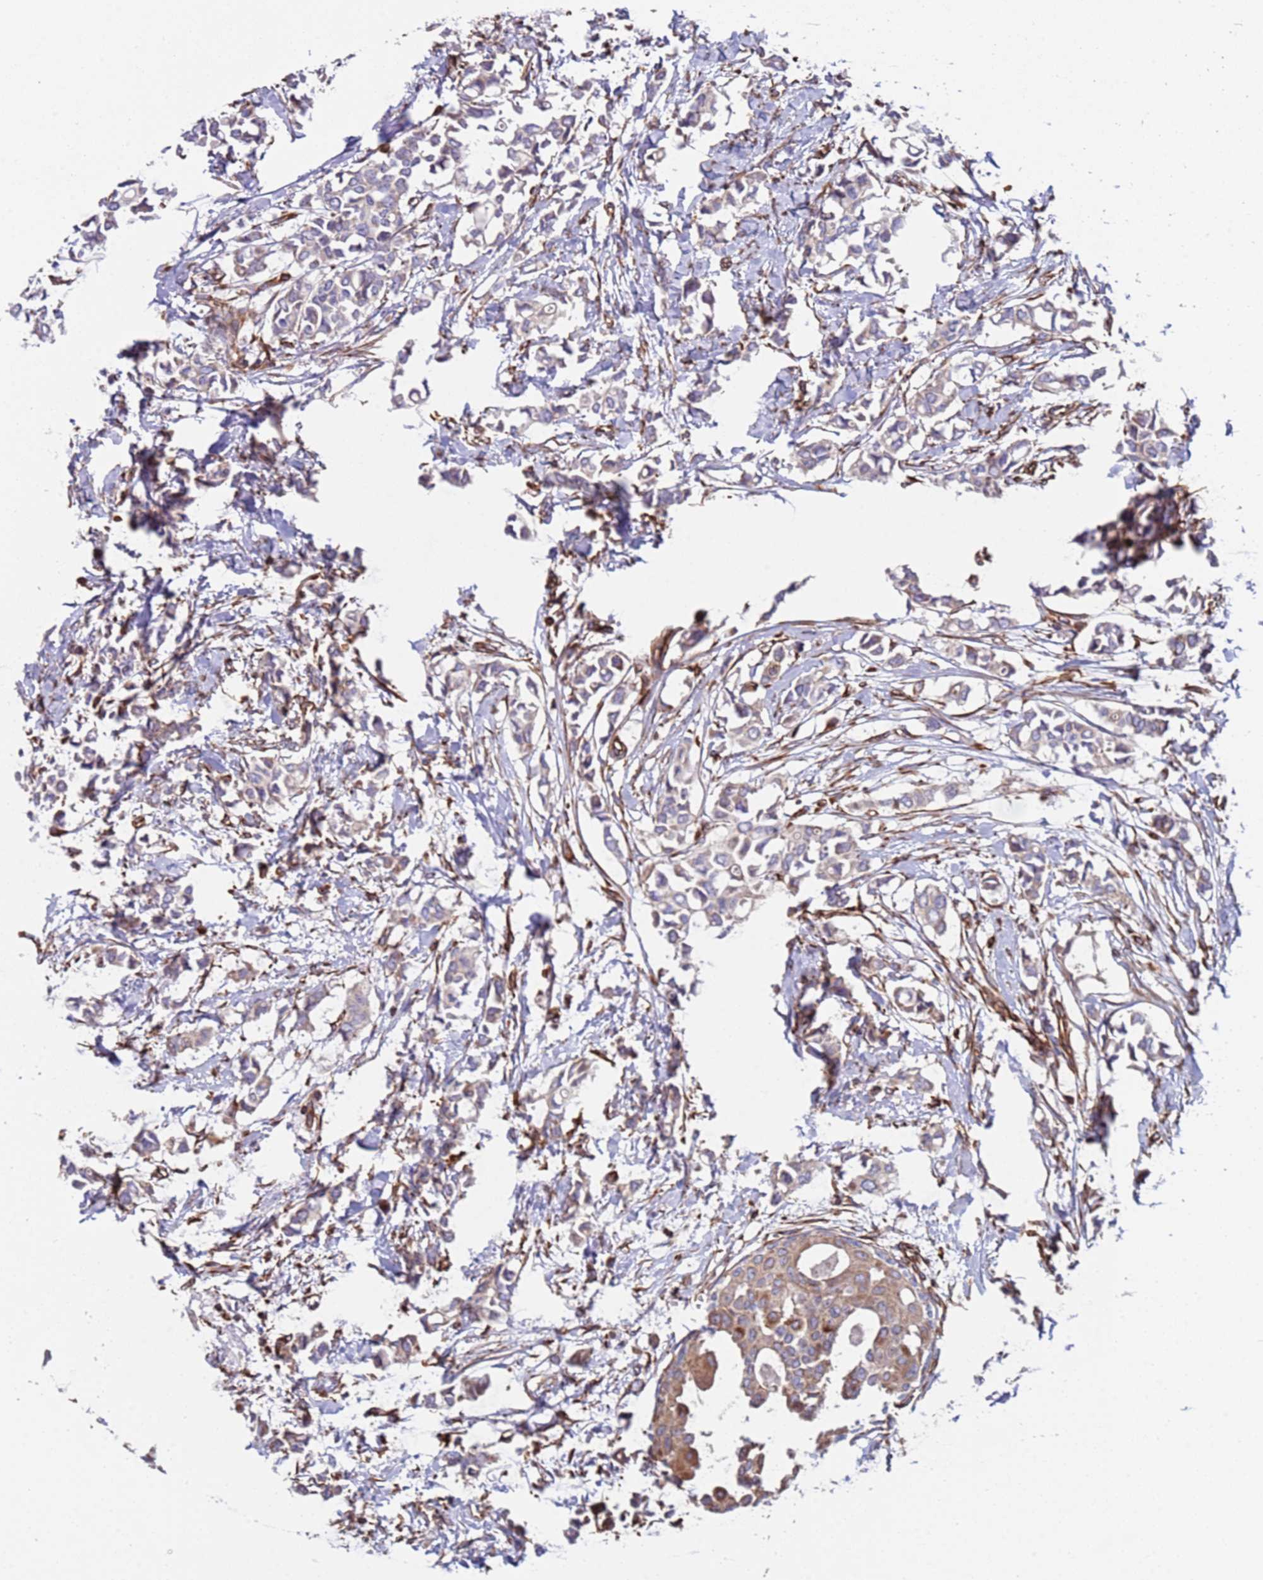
{"staining": {"intensity": "negative", "quantity": "none", "location": "none"}, "tissue": "breast cancer", "cell_type": "Tumor cells", "image_type": "cancer", "snomed": [{"axis": "morphology", "description": "Duct carcinoma"}, {"axis": "topography", "description": "Breast"}], "caption": "The micrograph demonstrates no significant expression in tumor cells of breast cancer (intraductal carcinoma).", "gene": "NUDT12", "patient": {"sex": "female", "age": 41}}